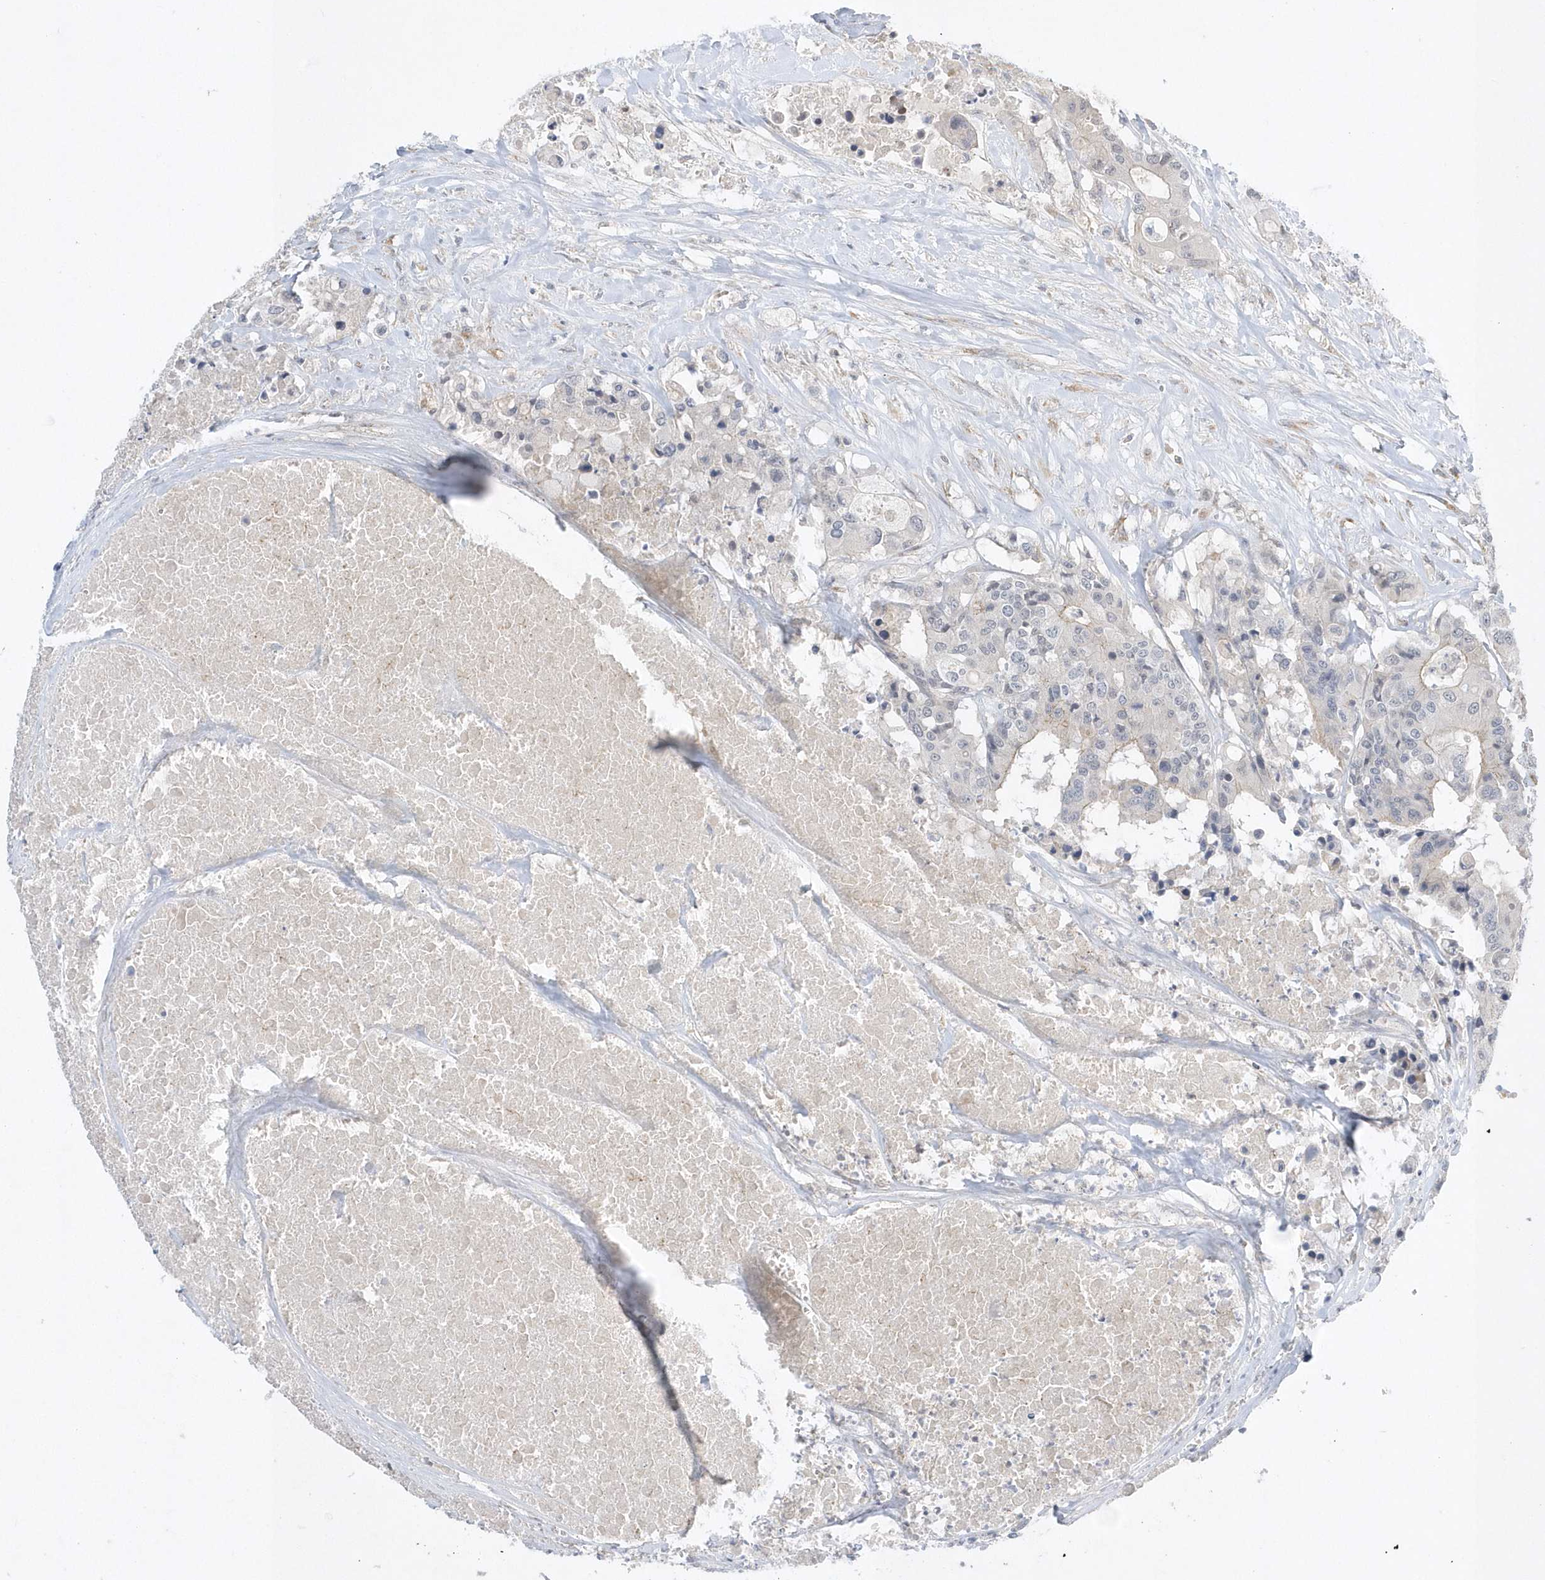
{"staining": {"intensity": "negative", "quantity": "none", "location": "none"}, "tissue": "colorectal cancer", "cell_type": "Tumor cells", "image_type": "cancer", "snomed": [{"axis": "morphology", "description": "Adenocarcinoma, NOS"}, {"axis": "topography", "description": "Colon"}], "caption": "Human adenocarcinoma (colorectal) stained for a protein using immunohistochemistry (IHC) demonstrates no positivity in tumor cells.", "gene": "ZC3H12D", "patient": {"sex": "male", "age": 77}}